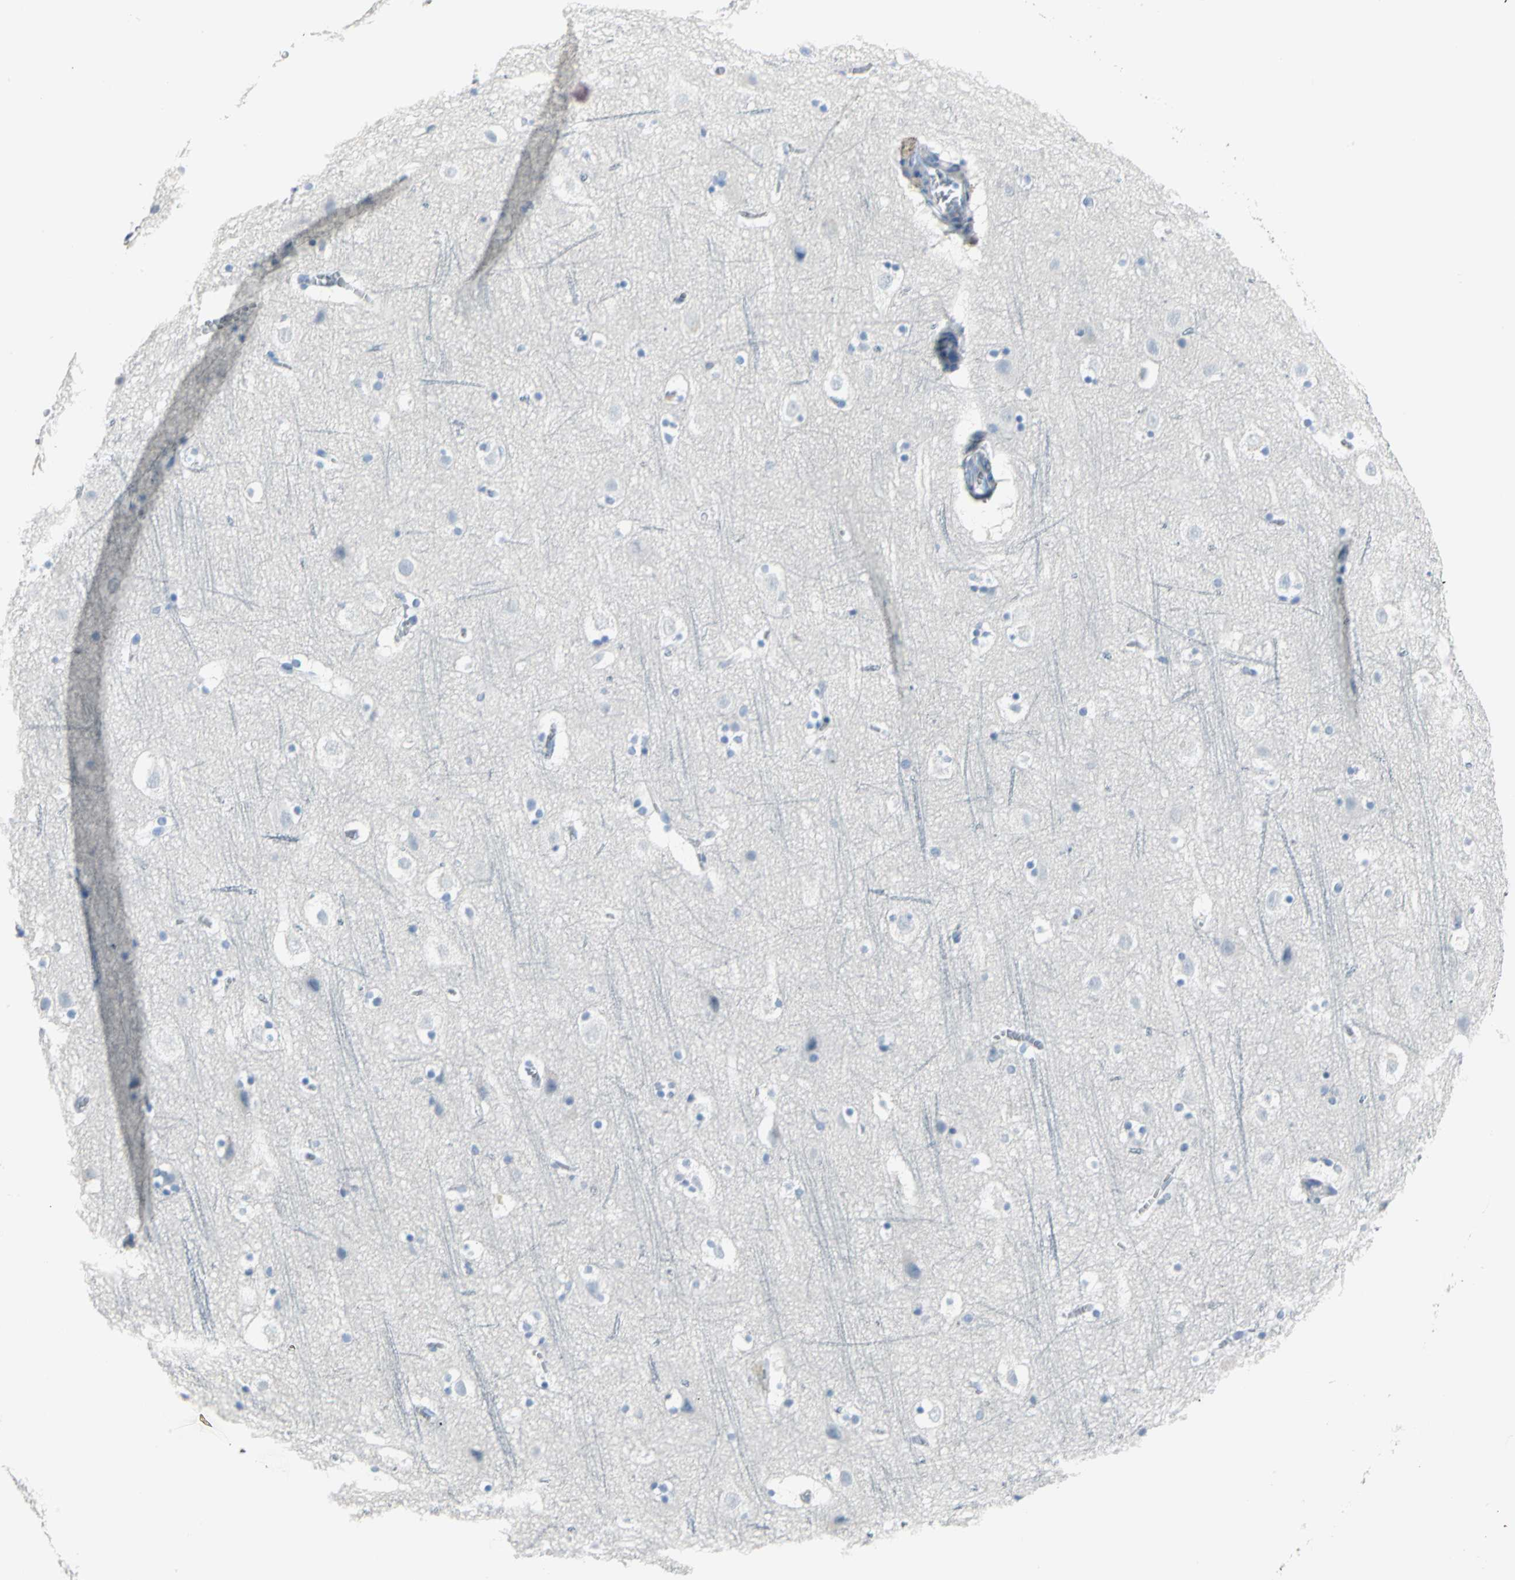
{"staining": {"intensity": "negative", "quantity": "none", "location": "none"}, "tissue": "cerebral cortex", "cell_type": "Endothelial cells", "image_type": "normal", "snomed": [{"axis": "morphology", "description": "Normal tissue, NOS"}, {"axis": "topography", "description": "Cerebral cortex"}], "caption": "Histopathology image shows no protein positivity in endothelial cells of normal cerebral cortex. (DAB IHC, high magnification).", "gene": "MCM3", "patient": {"sex": "male", "age": 45}}